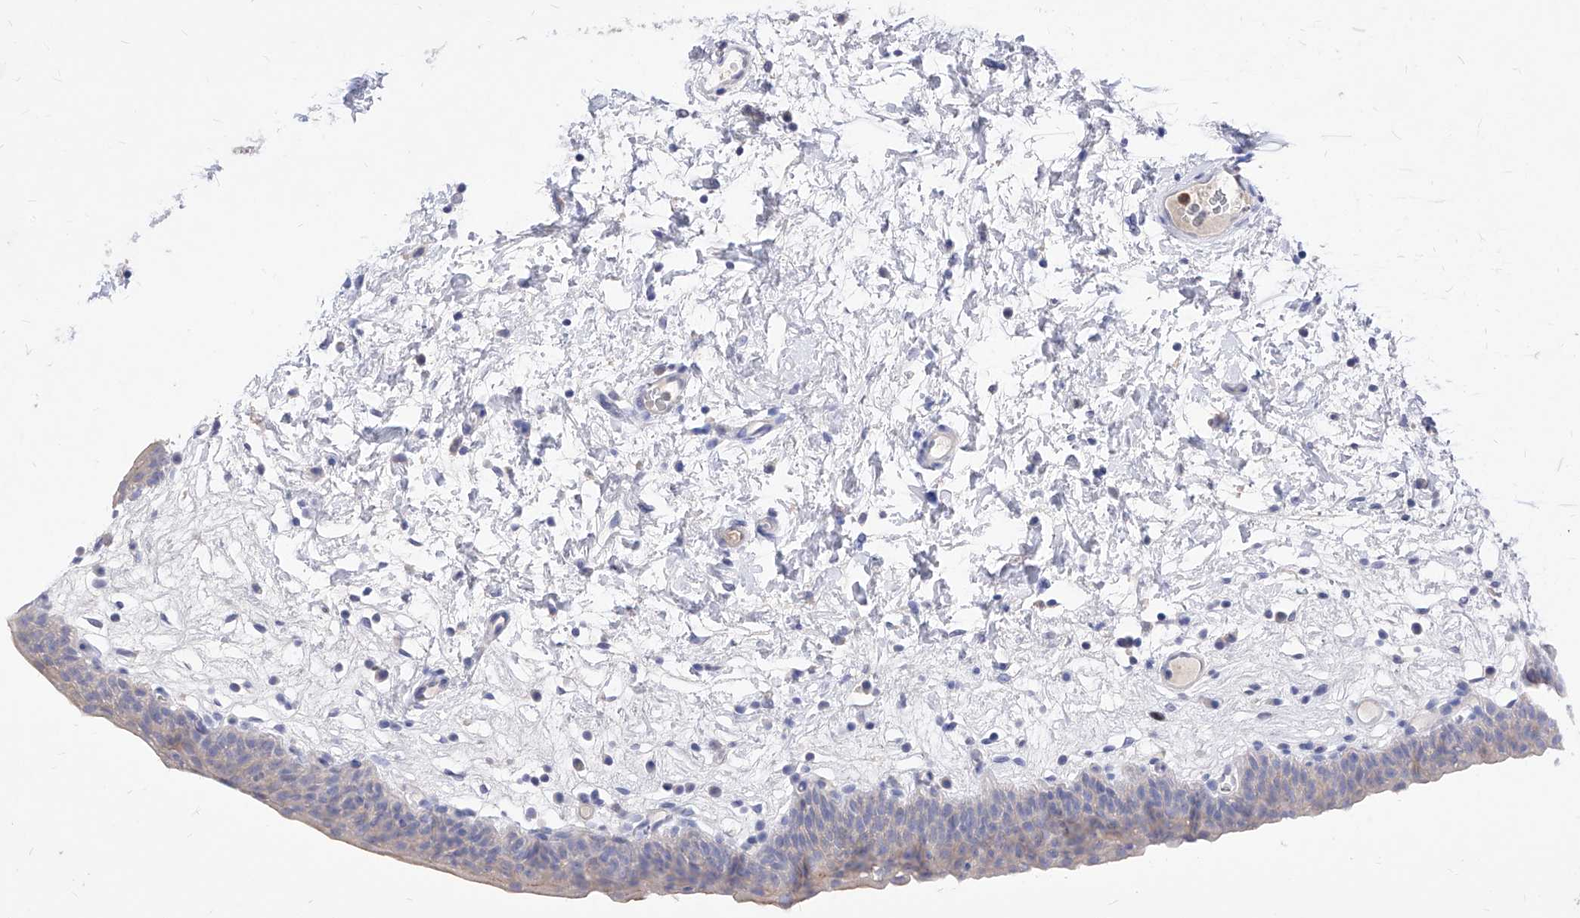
{"staining": {"intensity": "moderate", "quantity": "<25%", "location": "cytoplasmic/membranous"}, "tissue": "urinary bladder", "cell_type": "Urothelial cells", "image_type": "normal", "snomed": [{"axis": "morphology", "description": "Normal tissue, NOS"}, {"axis": "topography", "description": "Urinary bladder"}], "caption": "Approximately <25% of urothelial cells in unremarkable human urinary bladder reveal moderate cytoplasmic/membranous protein positivity as visualized by brown immunohistochemical staining.", "gene": "VAX1", "patient": {"sex": "male", "age": 83}}